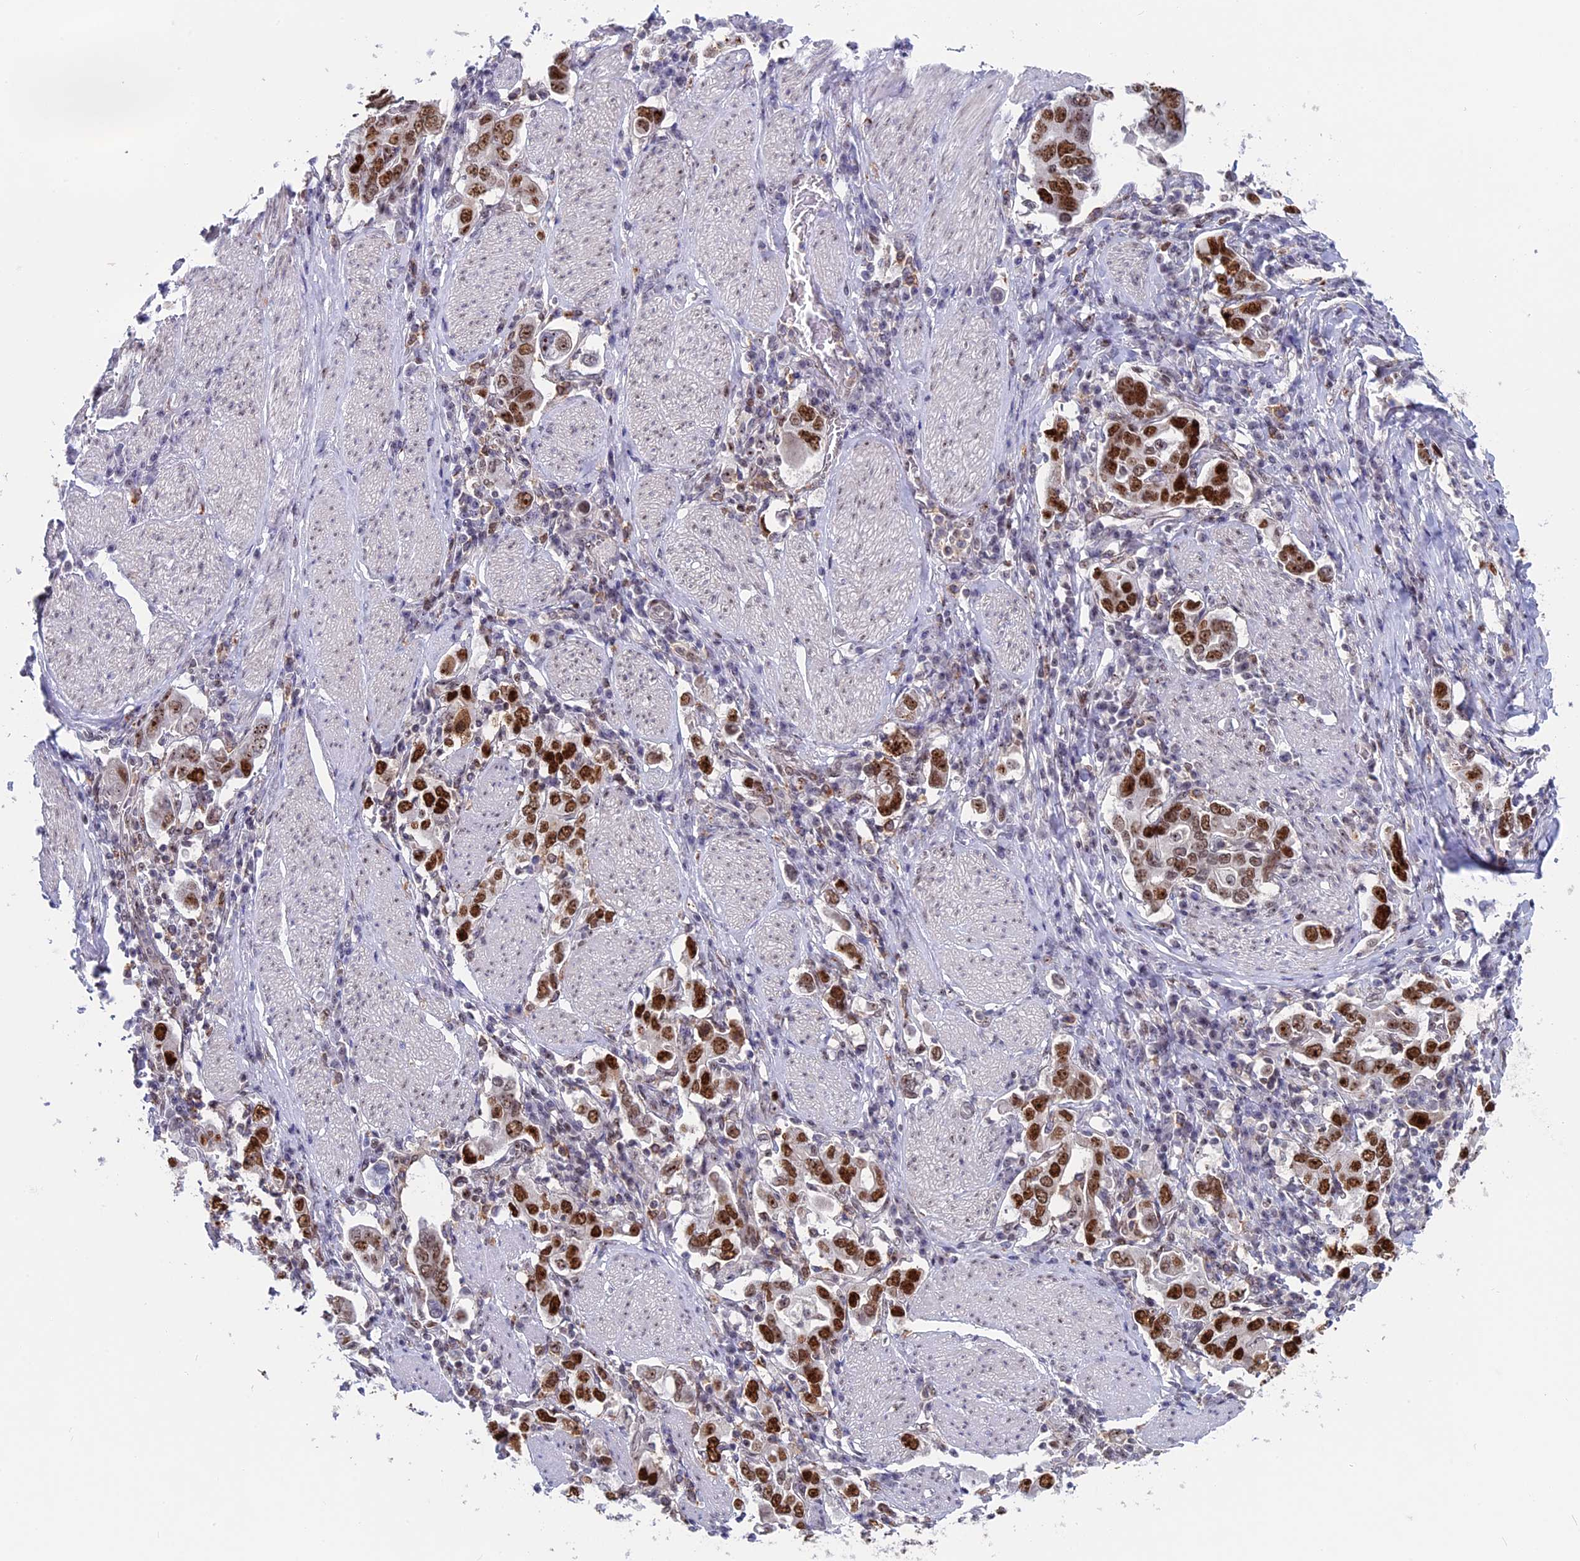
{"staining": {"intensity": "strong", "quantity": ">75%", "location": "nuclear"}, "tissue": "stomach cancer", "cell_type": "Tumor cells", "image_type": "cancer", "snomed": [{"axis": "morphology", "description": "Adenocarcinoma, NOS"}, {"axis": "topography", "description": "Stomach, upper"}], "caption": "An immunohistochemistry micrograph of tumor tissue is shown. Protein staining in brown labels strong nuclear positivity in adenocarcinoma (stomach) within tumor cells.", "gene": "CCDC86", "patient": {"sex": "male", "age": 62}}